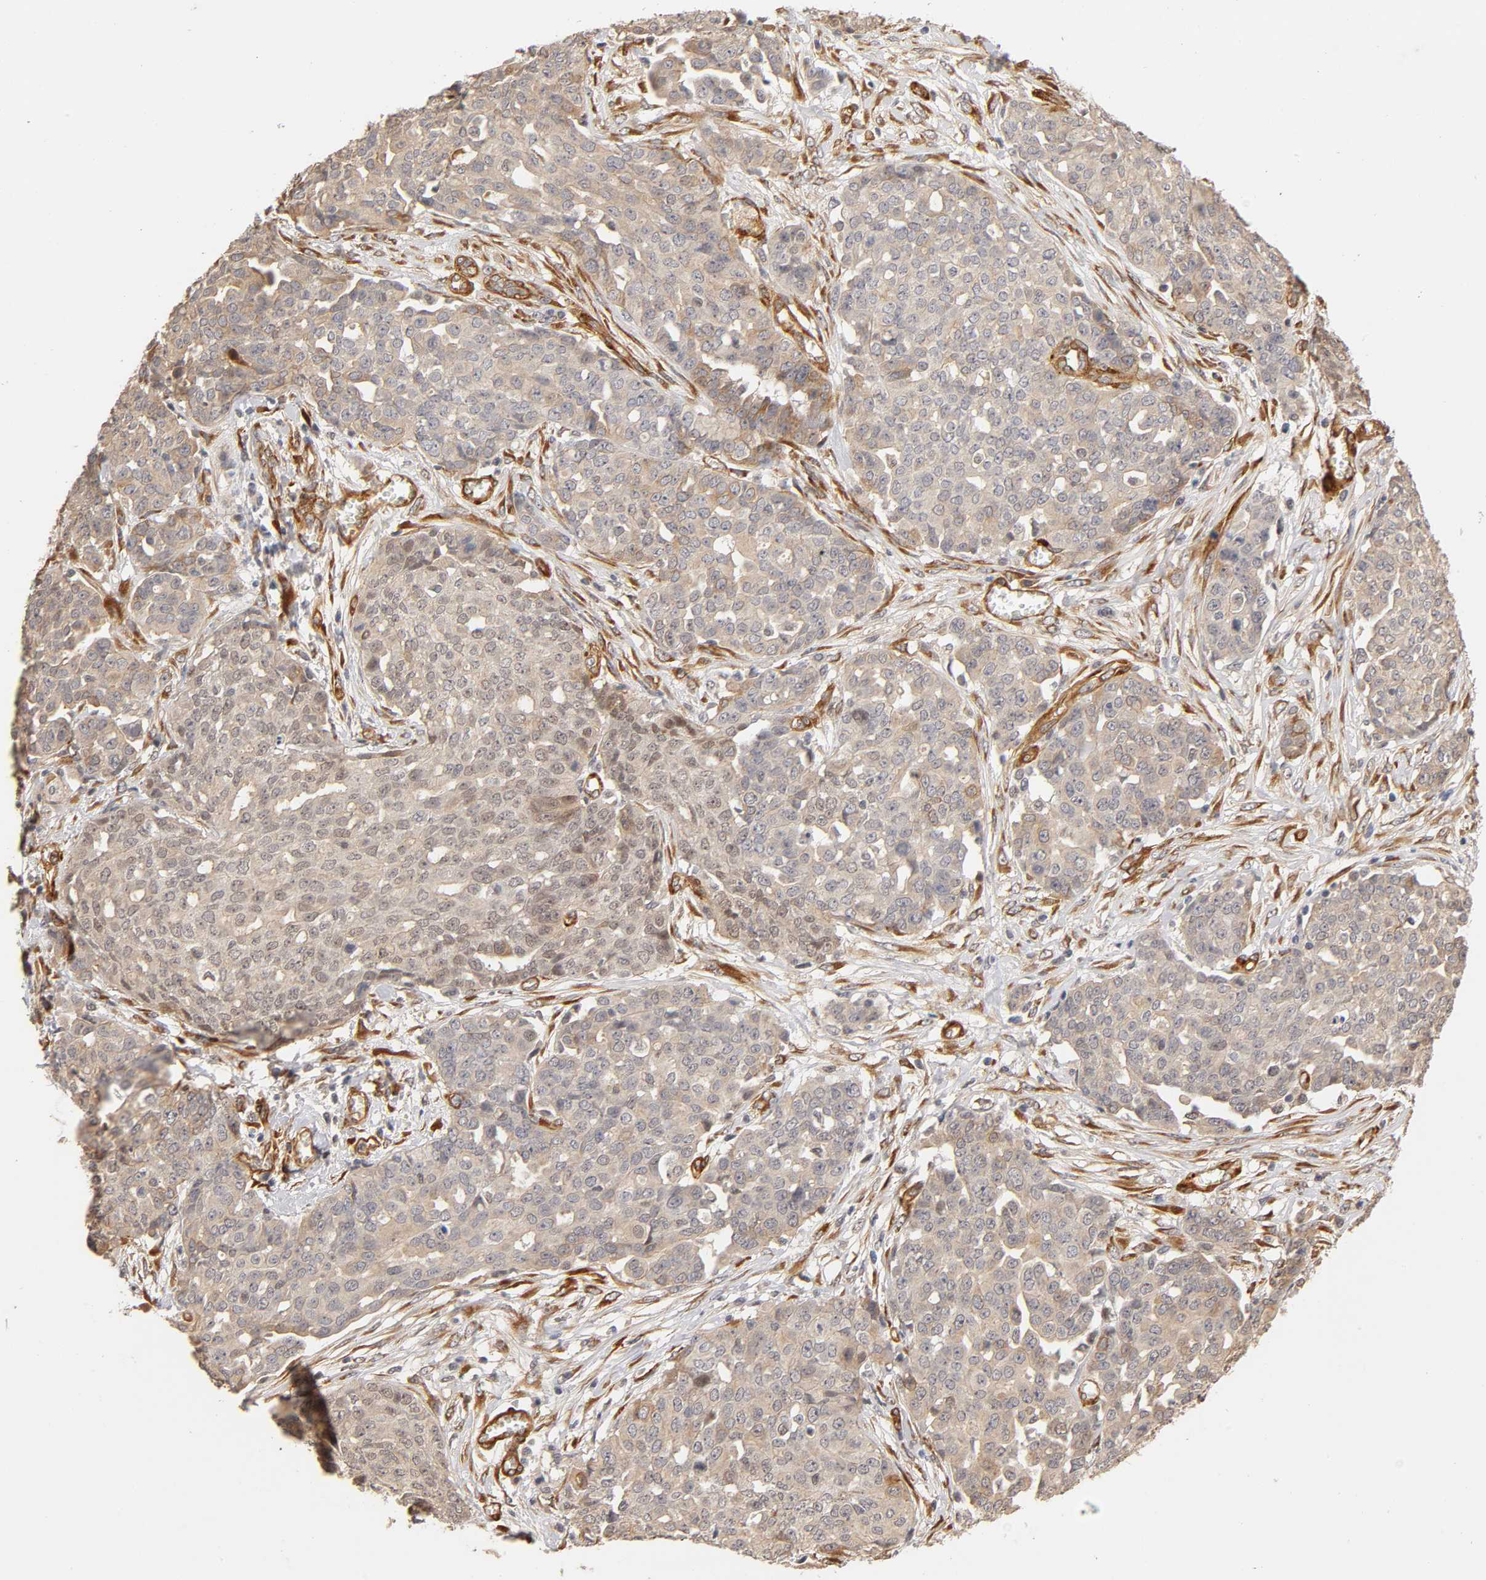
{"staining": {"intensity": "weak", "quantity": "<25%", "location": "cytoplasmic/membranous"}, "tissue": "ovarian cancer", "cell_type": "Tumor cells", "image_type": "cancer", "snomed": [{"axis": "morphology", "description": "Cystadenocarcinoma, serous, NOS"}, {"axis": "topography", "description": "Soft tissue"}, {"axis": "topography", "description": "Ovary"}], "caption": "Protein analysis of serous cystadenocarcinoma (ovarian) displays no significant staining in tumor cells.", "gene": "LAMB1", "patient": {"sex": "female", "age": 57}}